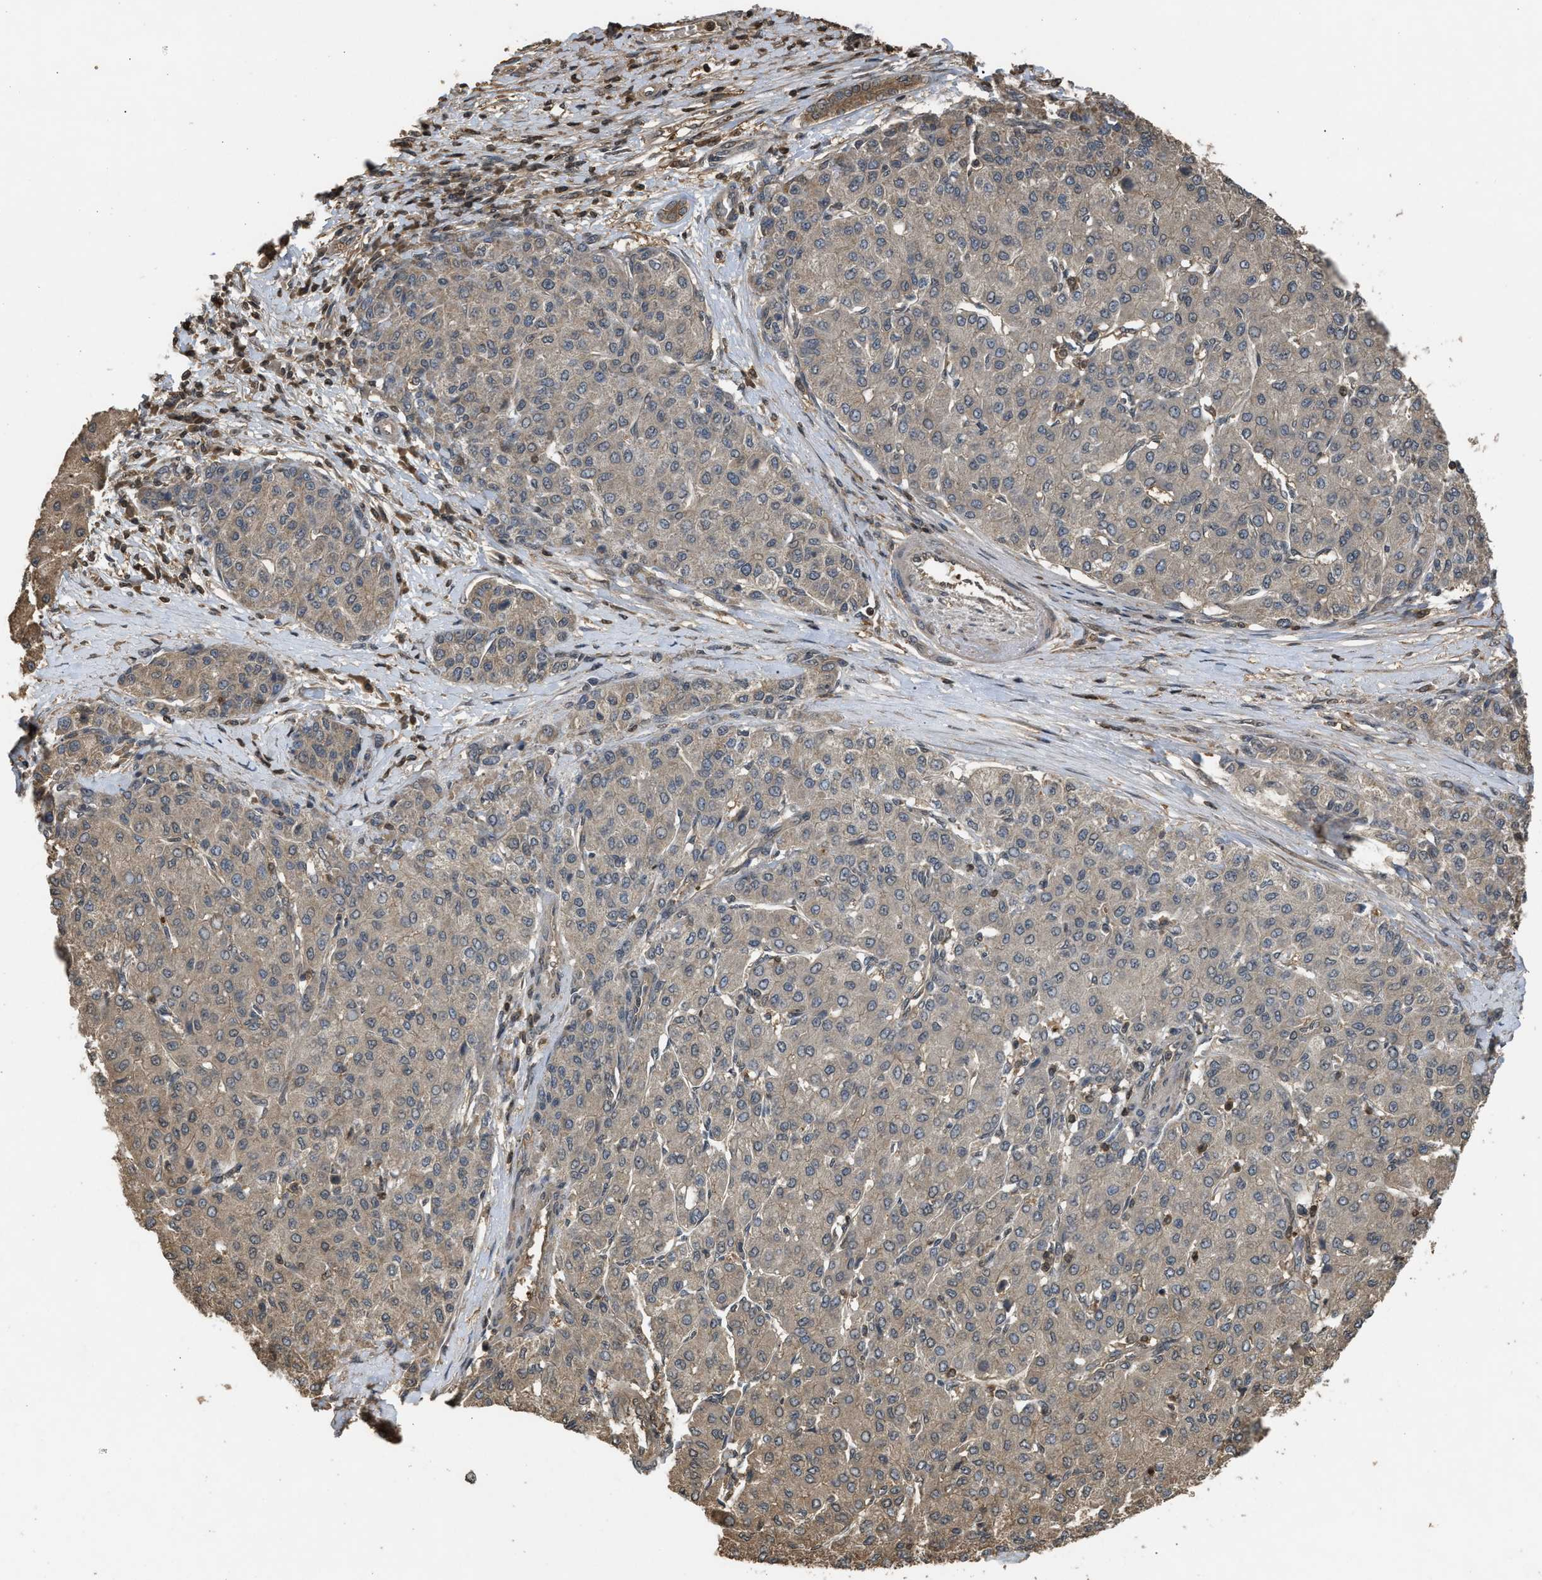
{"staining": {"intensity": "weak", "quantity": "<25%", "location": "cytoplasmic/membranous"}, "tissue": "liver cancer", "cell_type": "Tumor cells", "image_type": "cancer", "snomed": [{"axis": "morphology", "description": "Carcinoma, Hepatocellular, NOS"}, {"axis": "topography", "description": "Liver"}], "caption": "This is a histopathology image of IHC staining of liver hepatocellular carcinoma, which shows no staining in tumor cells. Brightfield microscopy of immunohistochemistry stained with DAB (3,3'-diaminobenzidine) (brown) and hematoxylin (blue), captured at high magnification.", "gene": "ARHGDIA", "patient": {"sex": "male", "age": 65}}